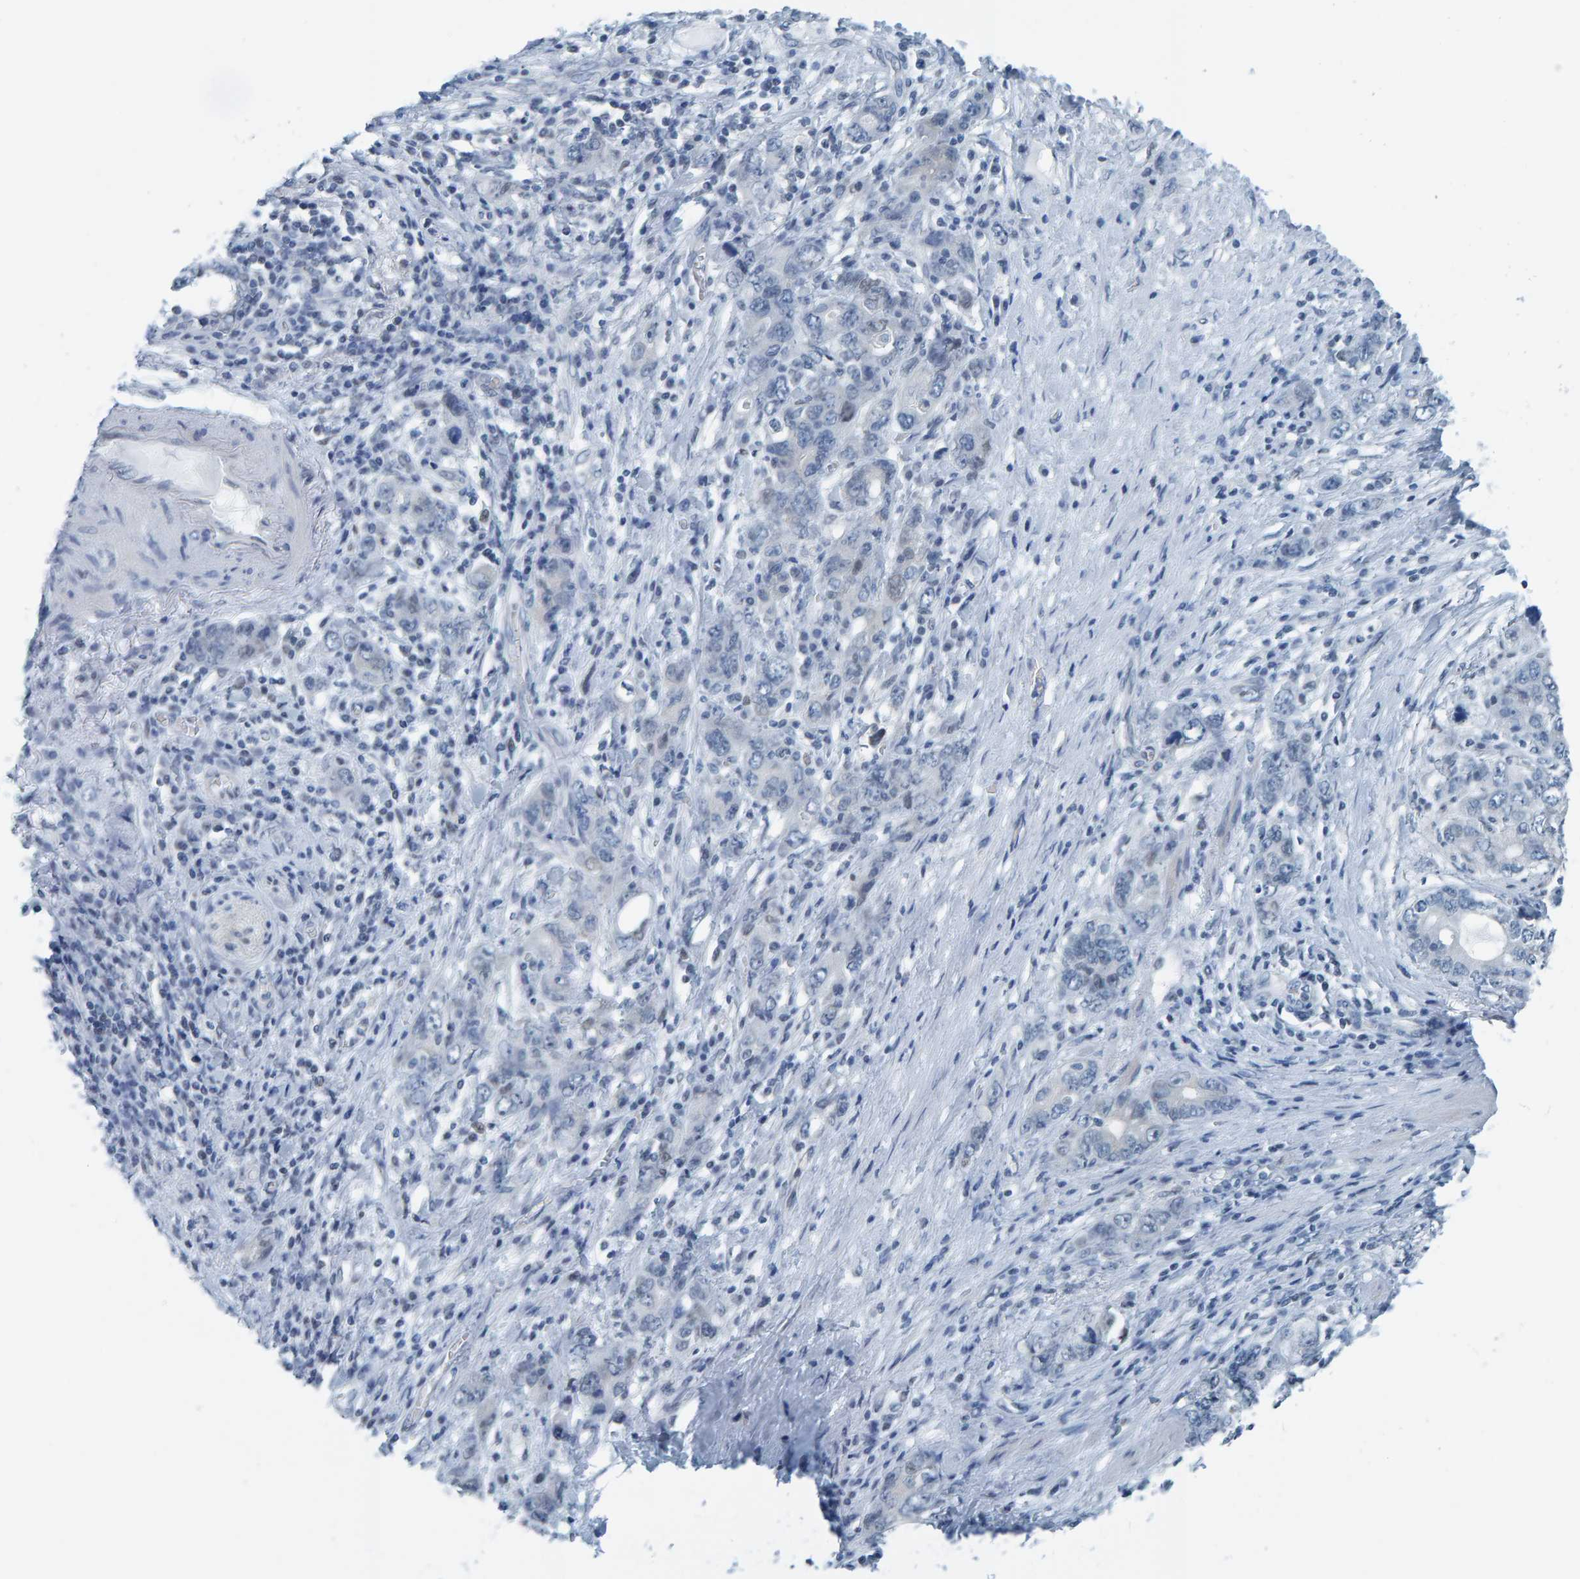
{"staining": {"intensity": "negative", "quantity": "none", "location": "none"}, "tissue": "stomach cancer", "cell_type": "Tumor cells", "image_type": "cancer", "snomed": [{"axis": "morphology", "description": "Adenocarcinoma, NOS"}, {"axis": "topography", "description": "Stomach, lower"}], "caption": "IHC histopathology image of neoplastic tissue: stomach cancer stained with DAB (3,3'-diaminobenzidine) displays no significant protein expression in tumor cells.", "gene": "CNP", "patient": {"sex": "female", "age": 93}}